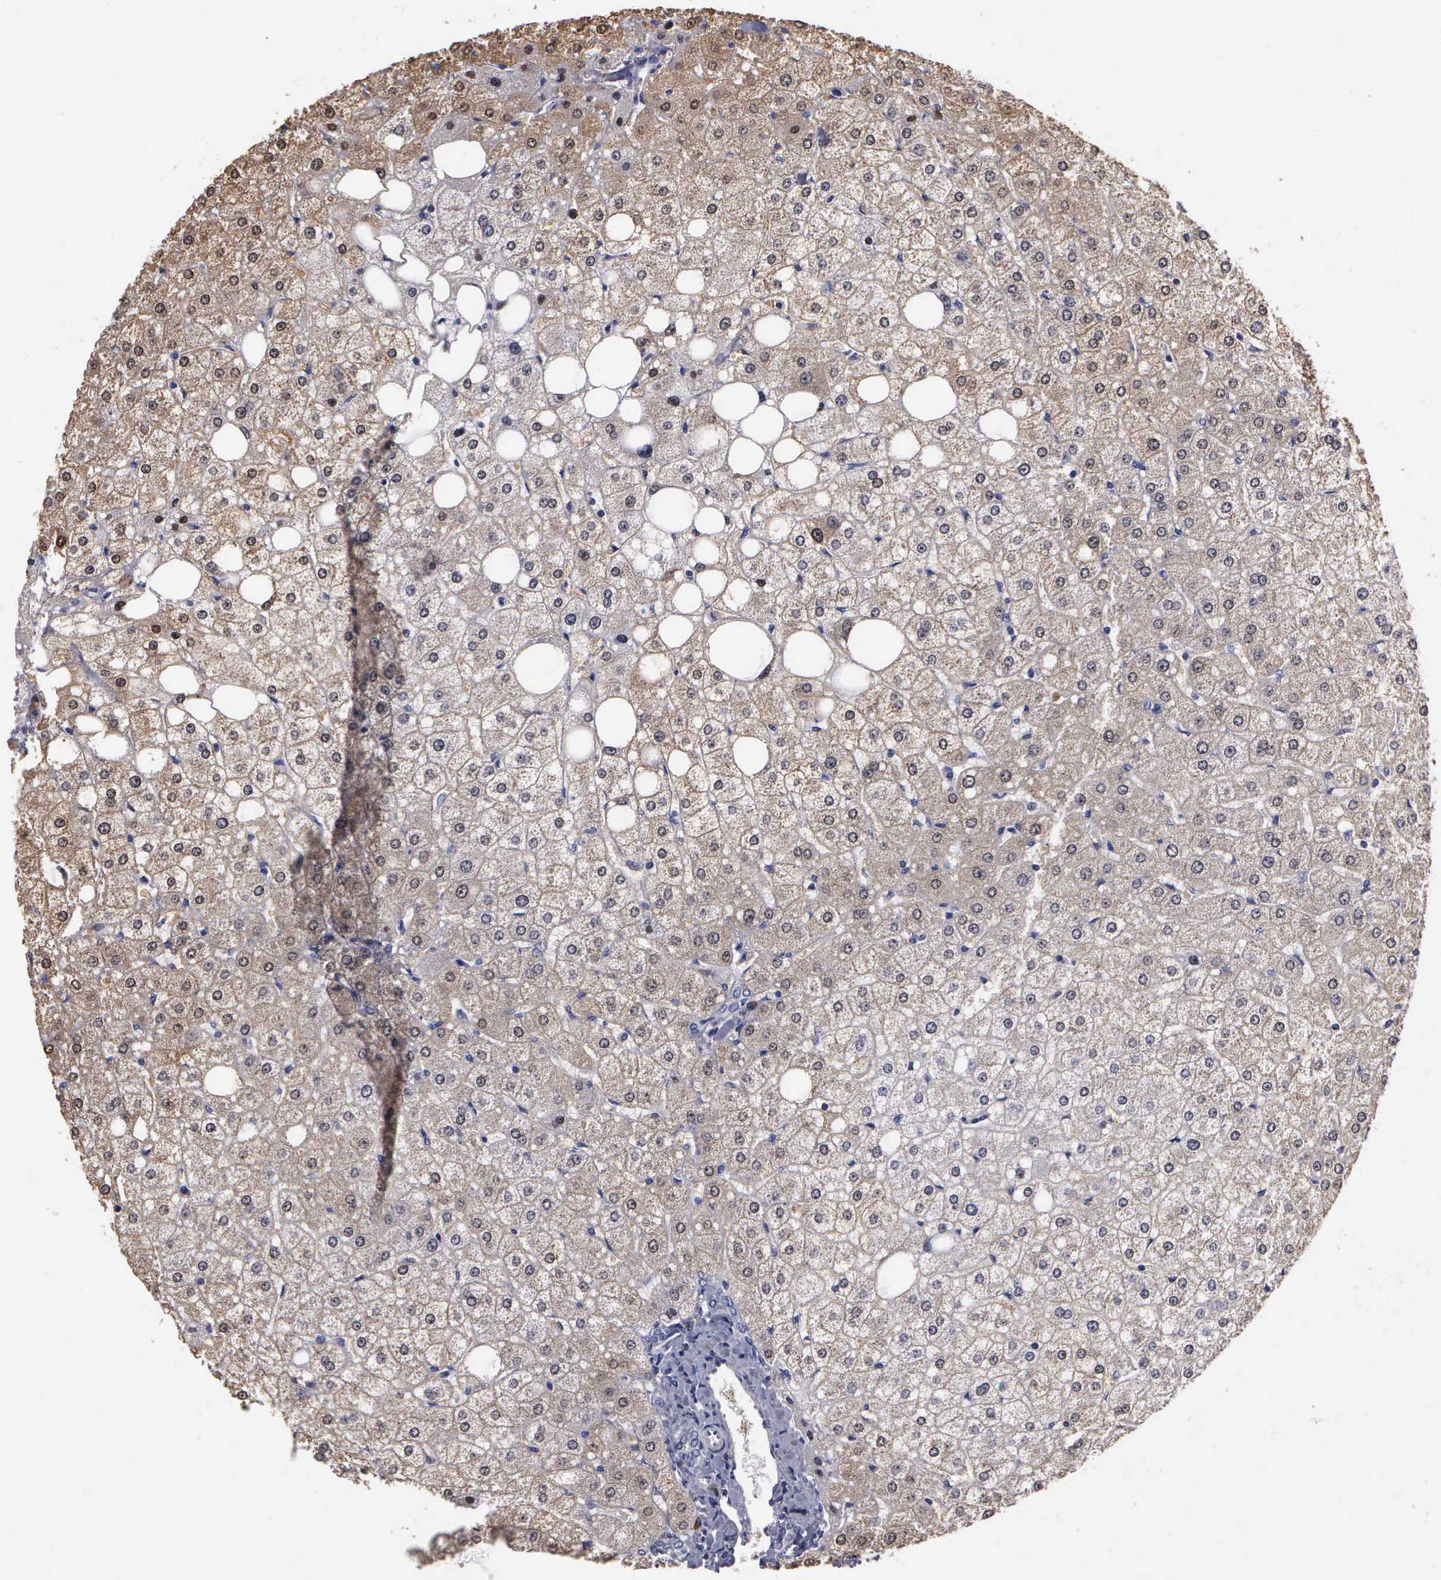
{"staining": {"intensity": "negative", "quantity": "none", "location": "none"}, "tissue": "liver", "cell_type": "Cholangiocytes", "image_type": "normal", "snomed": [{"axis": "morphology", "description": "Normal tissue, NOS"}, {"axis": "topography", "description": "Liver"}], "caption": "Immunohistochemistry (IHC) of unremarkable human liver demonstrates no staining in cholangiocytes.", "gene": "ENO3", "patient": {"sex": "male", "age": 35}}